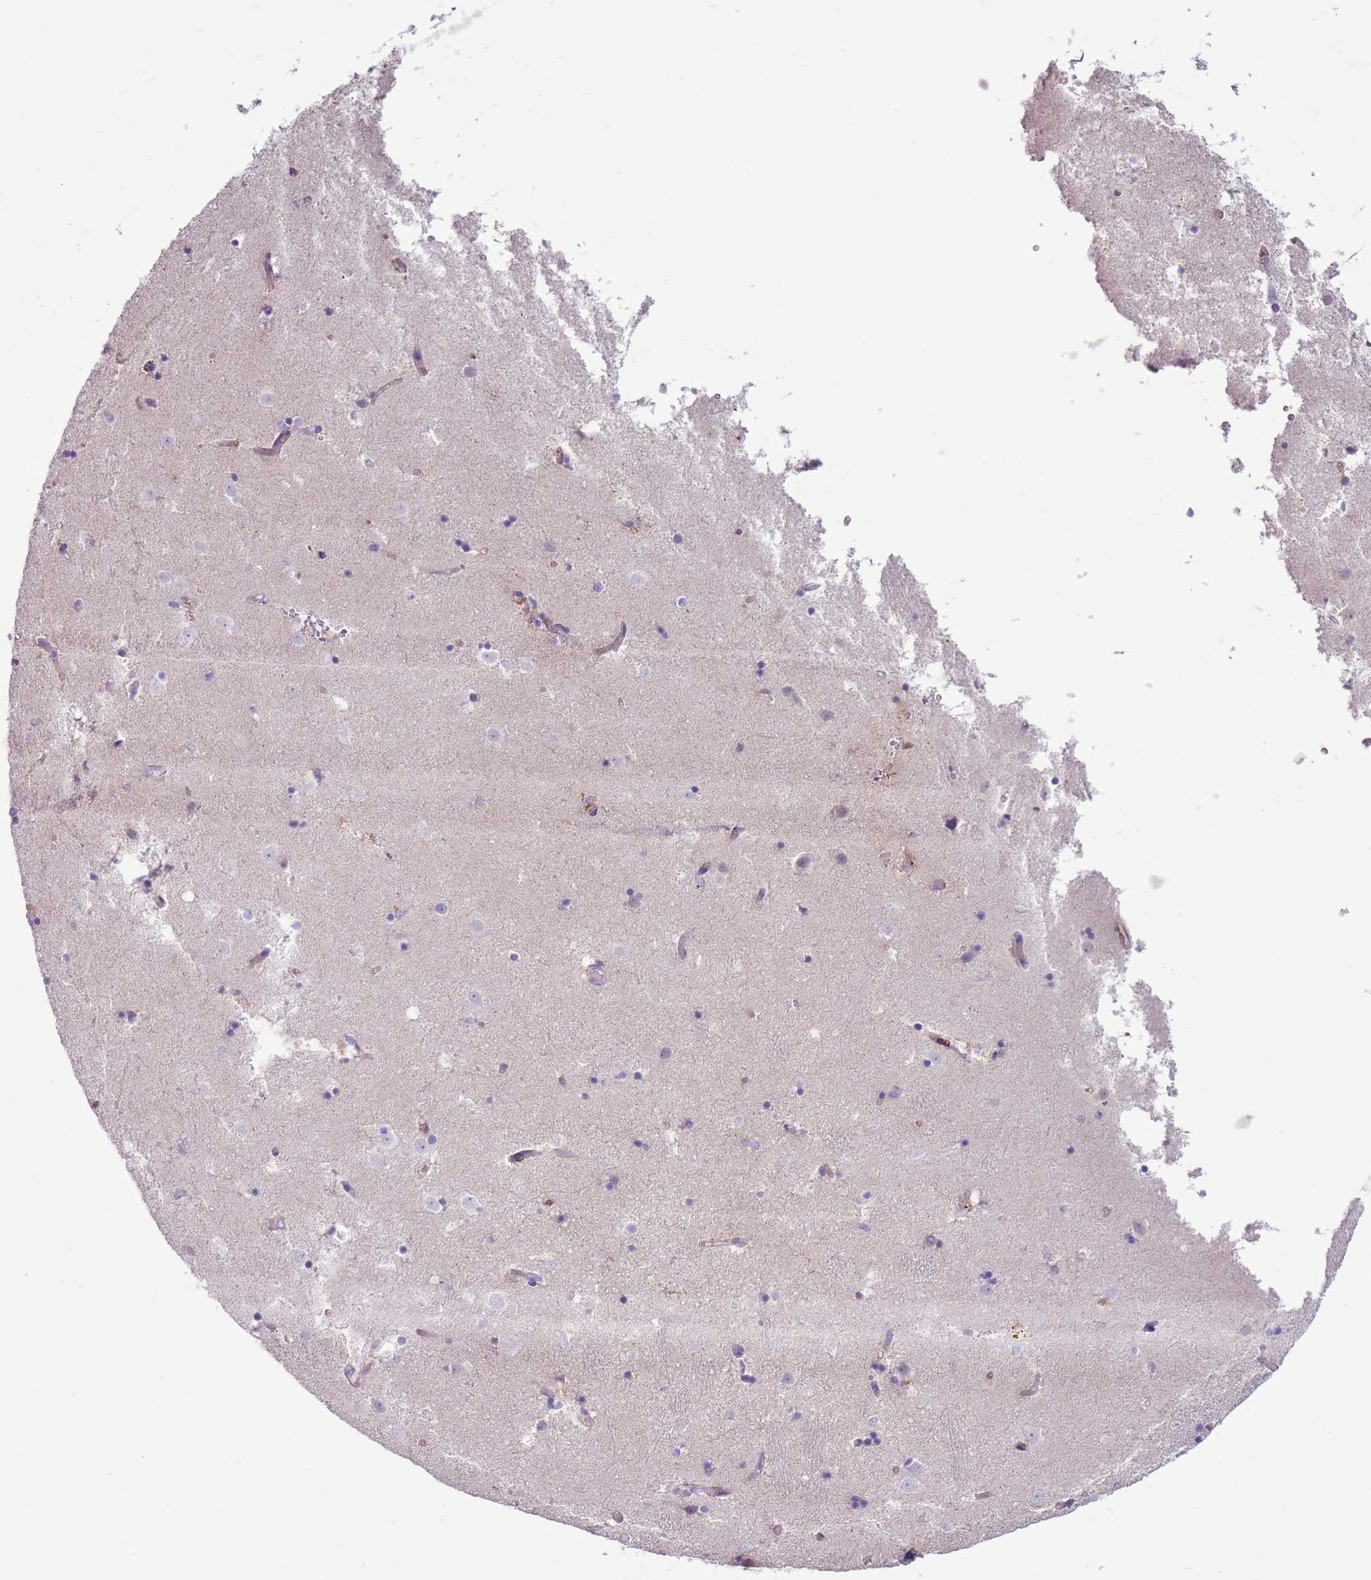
{"staining": {"intensity": "negative", "quantity": "none", "location": "none"}, "tissue": "caudate", "cell_type": "Glial cells", "image_type": "normal", "snomed": [{"axis": "morphology", "description": "Normal tissue, NOS"}, {"axis": "topography", "description": "Lateral ventricle wall"}], "caption": "This is an IHC image of normal human caudate. There is no staining in glial cells.", "gene": "CFH", "patient": {"sex": "female", "age": 52}}